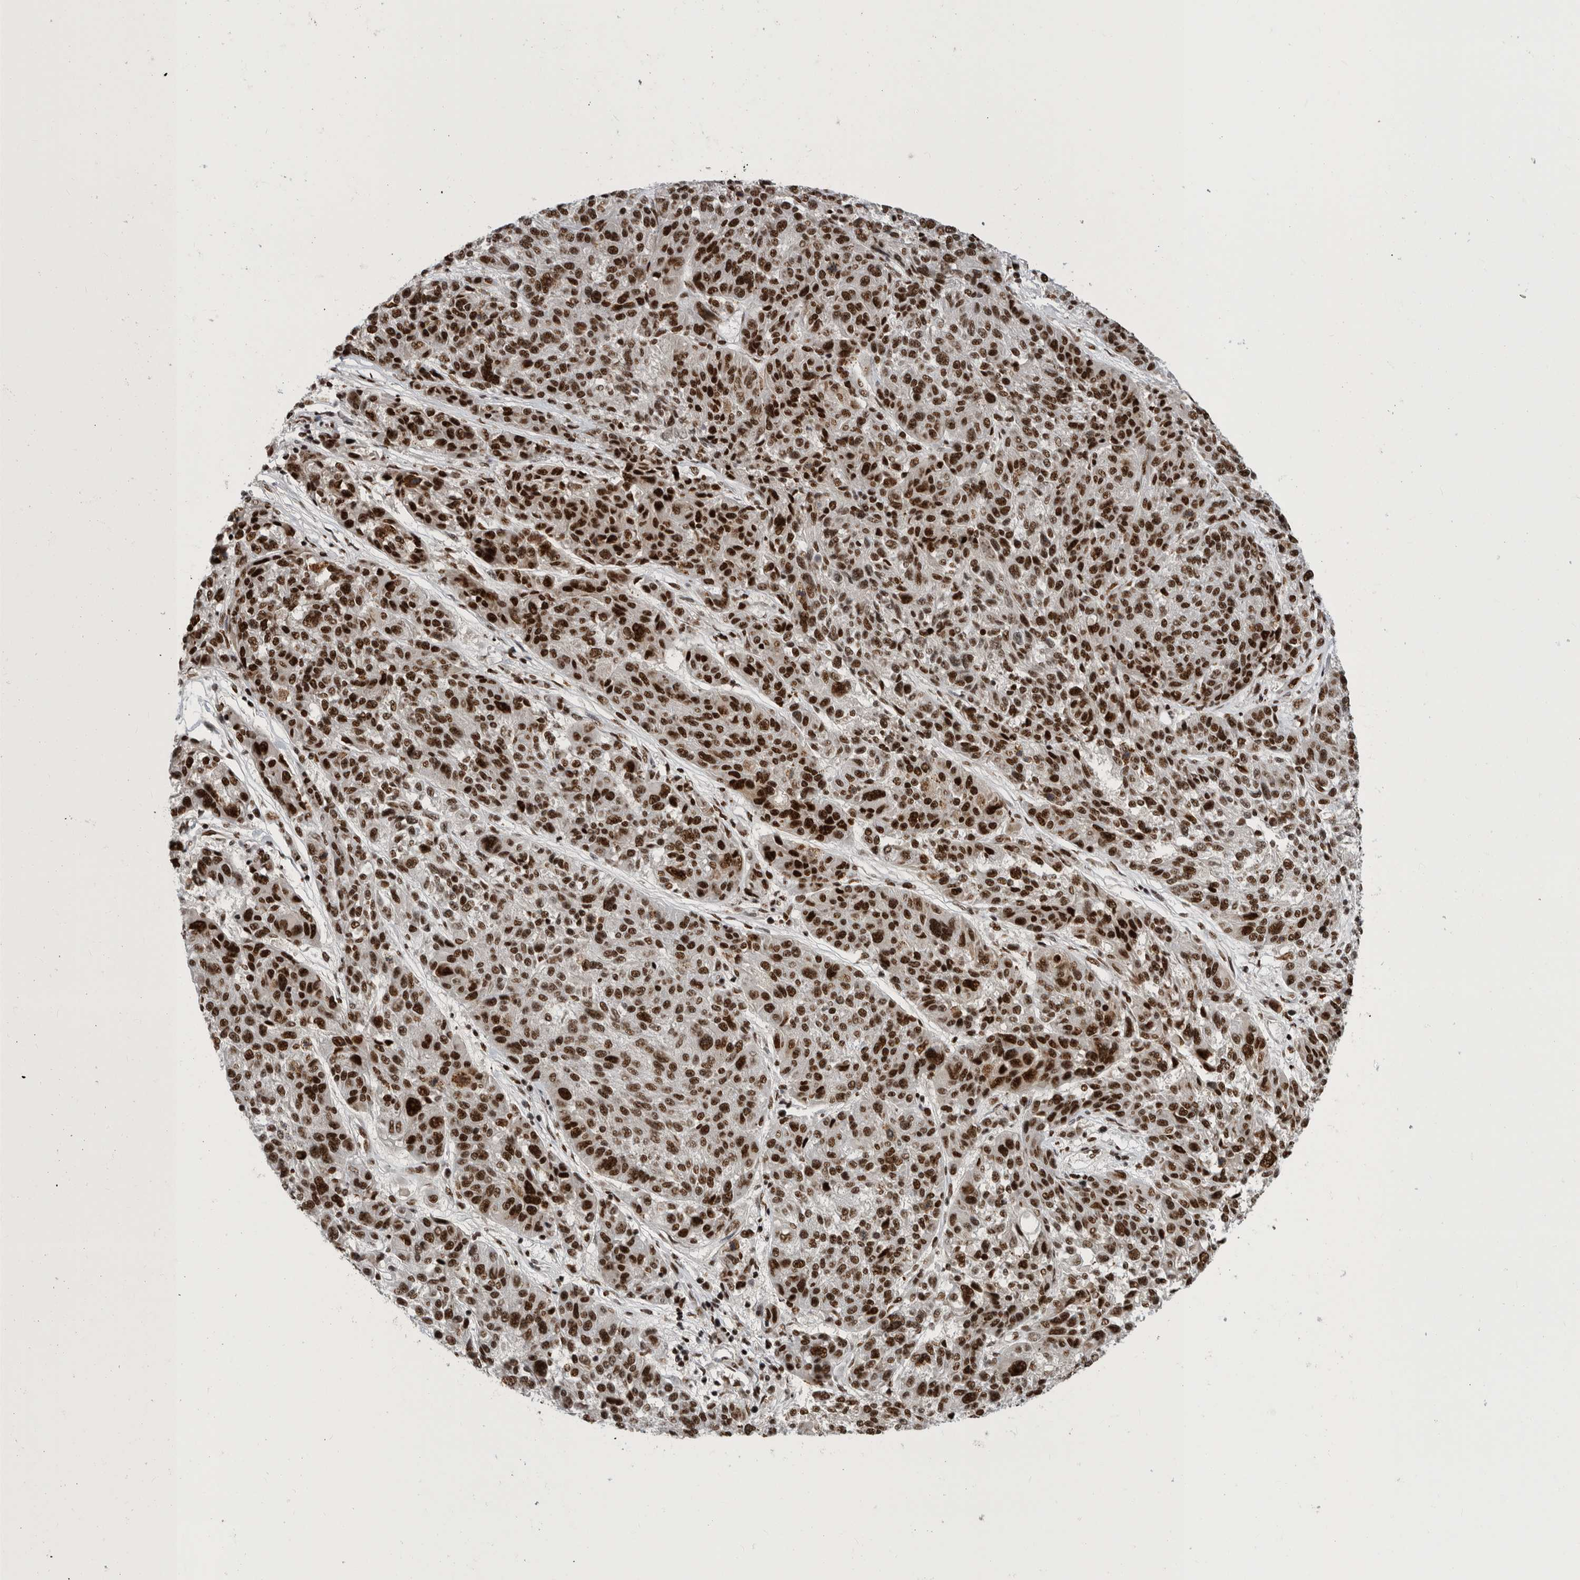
{"staining": {"intensity": "strong", "quantity": ">75%", "location": "nuclear"}, "tissue": "melanoma", "cell_type": "Tumor cells", "image_type": "cancer", "snomed": [{"axis": "morphology", "description": "Malignant melanoma, NOS"}, {"axis": "topography", "description": "Skin"}], "caption": "Immunohistochemical staining of melanoma reveals high levels of strong nuclear protein staining in about >75% of tumor cells.", "gene": "BCLAF1", "patient": {"sex": "male", "age": 53}}